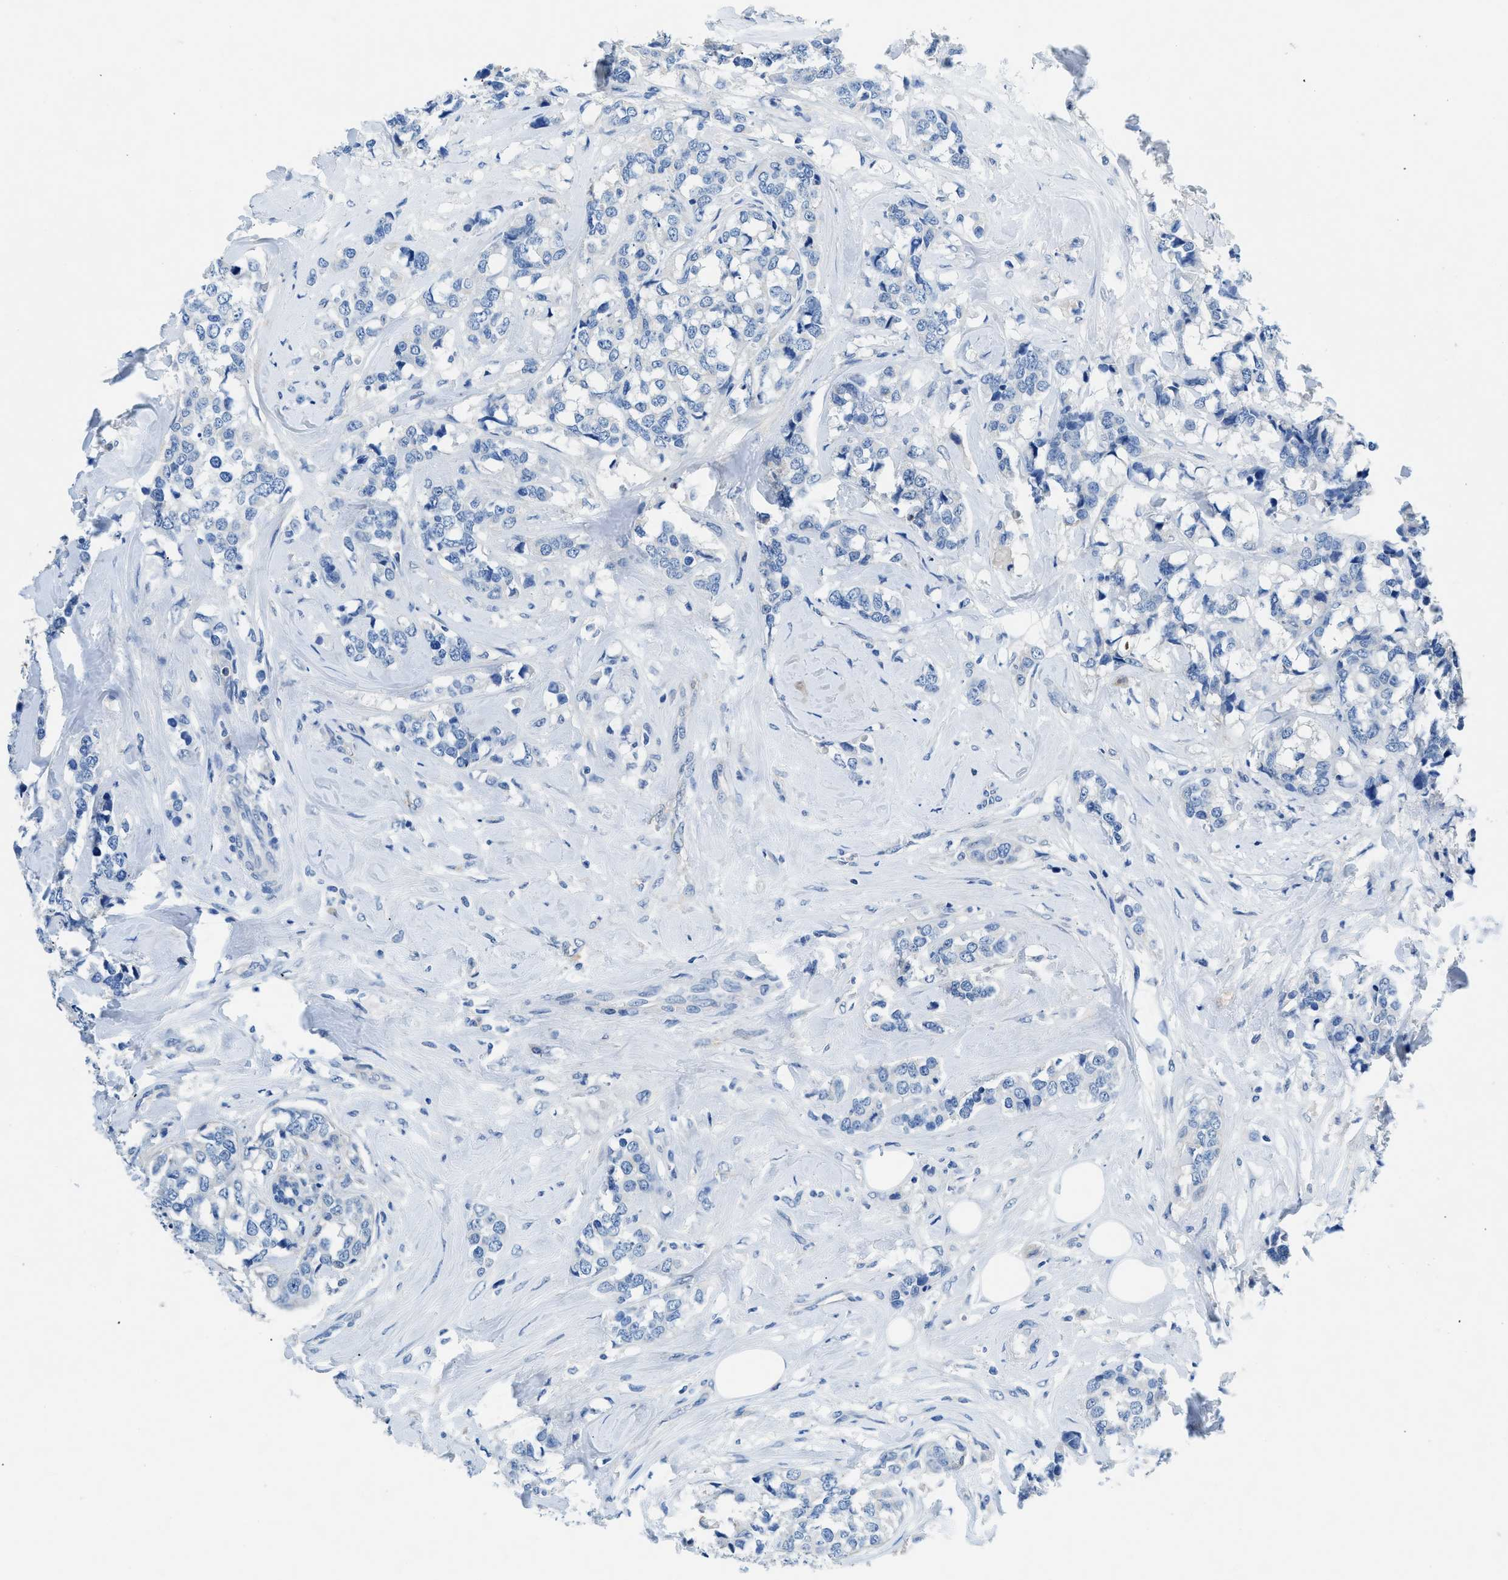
{"staining": {"intensity": "negative", "quantity": "none", "location": "none"}, "tissue": "breast cancer", "cell_type": "Tumor cells", "image_type": "cancer", "snomed": [{"axis": "morphology", "description": "Lobular carcinoma"}, {"axis": "topography", "description": "Breast"}], "caption": "A high-resolution histopathology image shows immunohistochemistry staining of breast cancer, which reveals no significant positivity in tumor cells.", "gene": "SLC10A6", "patient": {"sex": "female", "age": 59}}